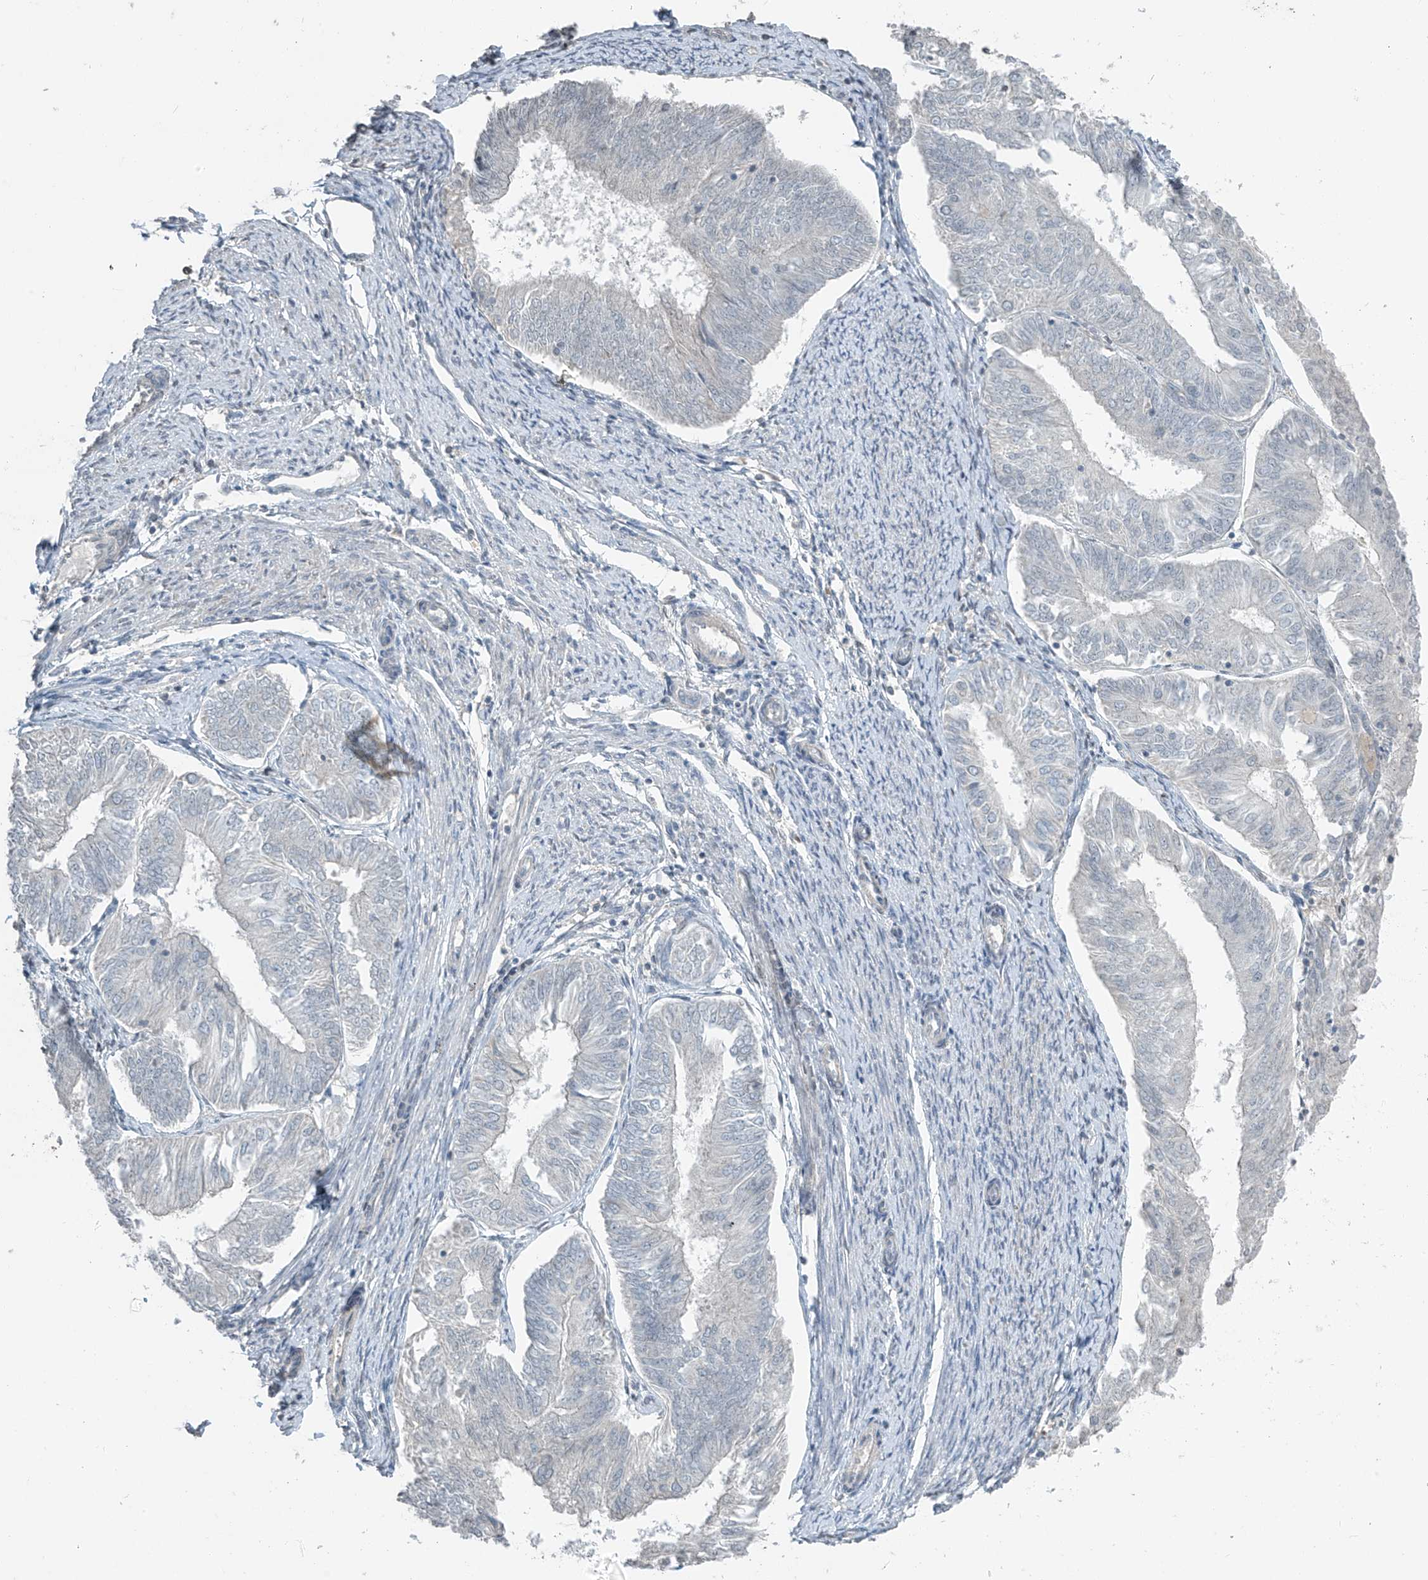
{"staining": {"intensity": "negative", "quantity": "none", "location": "none"}, "tissue": "endometrial cancer", "cell_type": "Tumor cells", "image_type": "cancer", "snomed": [{"axis": "morphology", "description": "Adenocarcinoma, NOS"}, {"axis": "topography", "description": "Endometrium"}], "caption": "DAB immunohistochemical staining of endometrial adenocarcinoma displays no significant staining in tumor cells.", "gene": "HOXA11", "patient": {"sex": "female", "age": 58}}